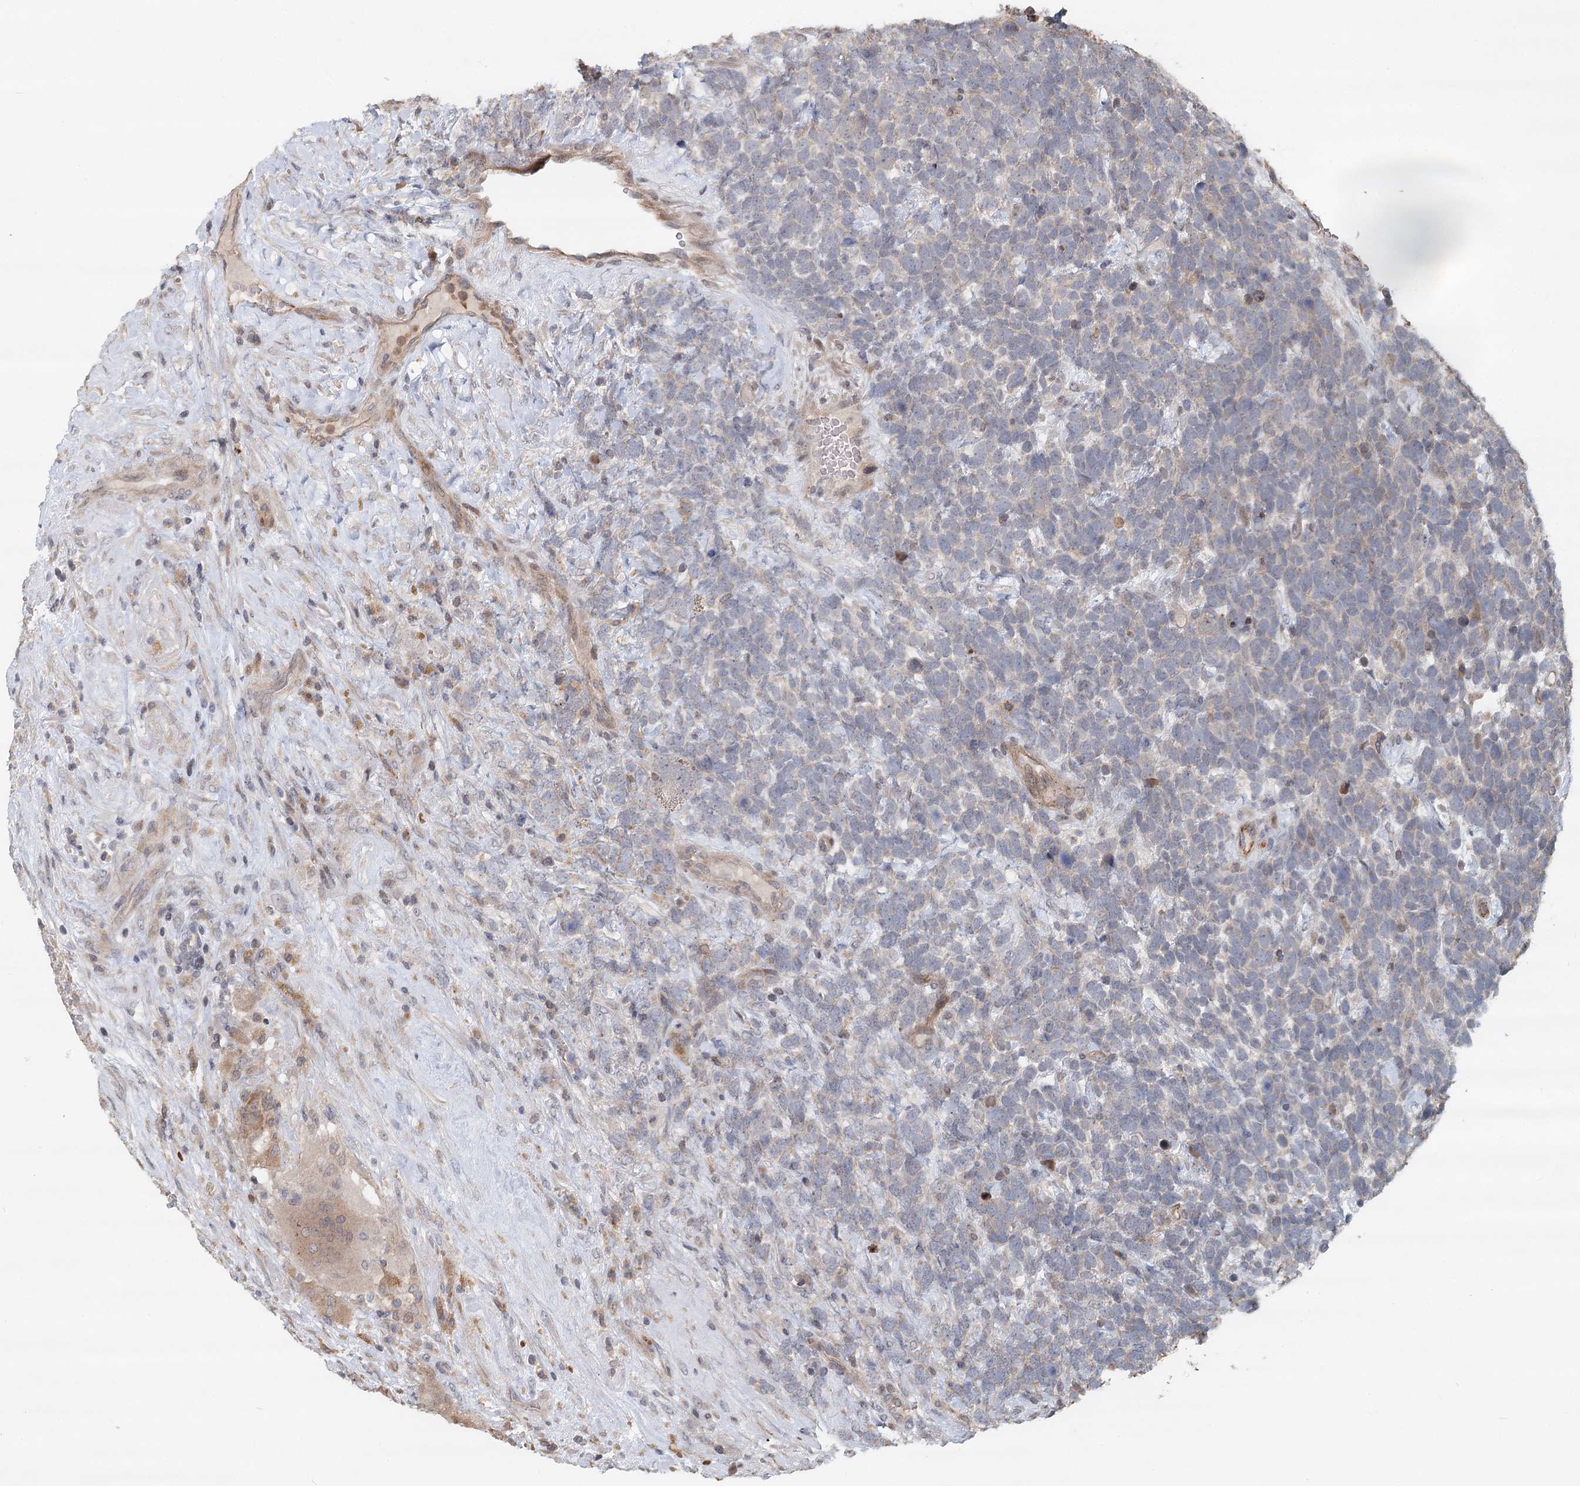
{"staining": {"intensity": "negative", "quantity": "none", "location": "none"}, "tissue": "urothelial cancer", "cell_type": "Tumor cells", "image_type": "cancer", "snomed": [{"axis": "morphology", "description": "Urothelial carcinoma, High grade"}, {"axis": "topography", "description": "Urinary bladder"}], "caption": "Human urothelial cancer stained for a protein using immunohistochemistry reveals no positivity in tumor cells.", "gene": "RNF111", "patient": {"sex": "female", "age": 82}}